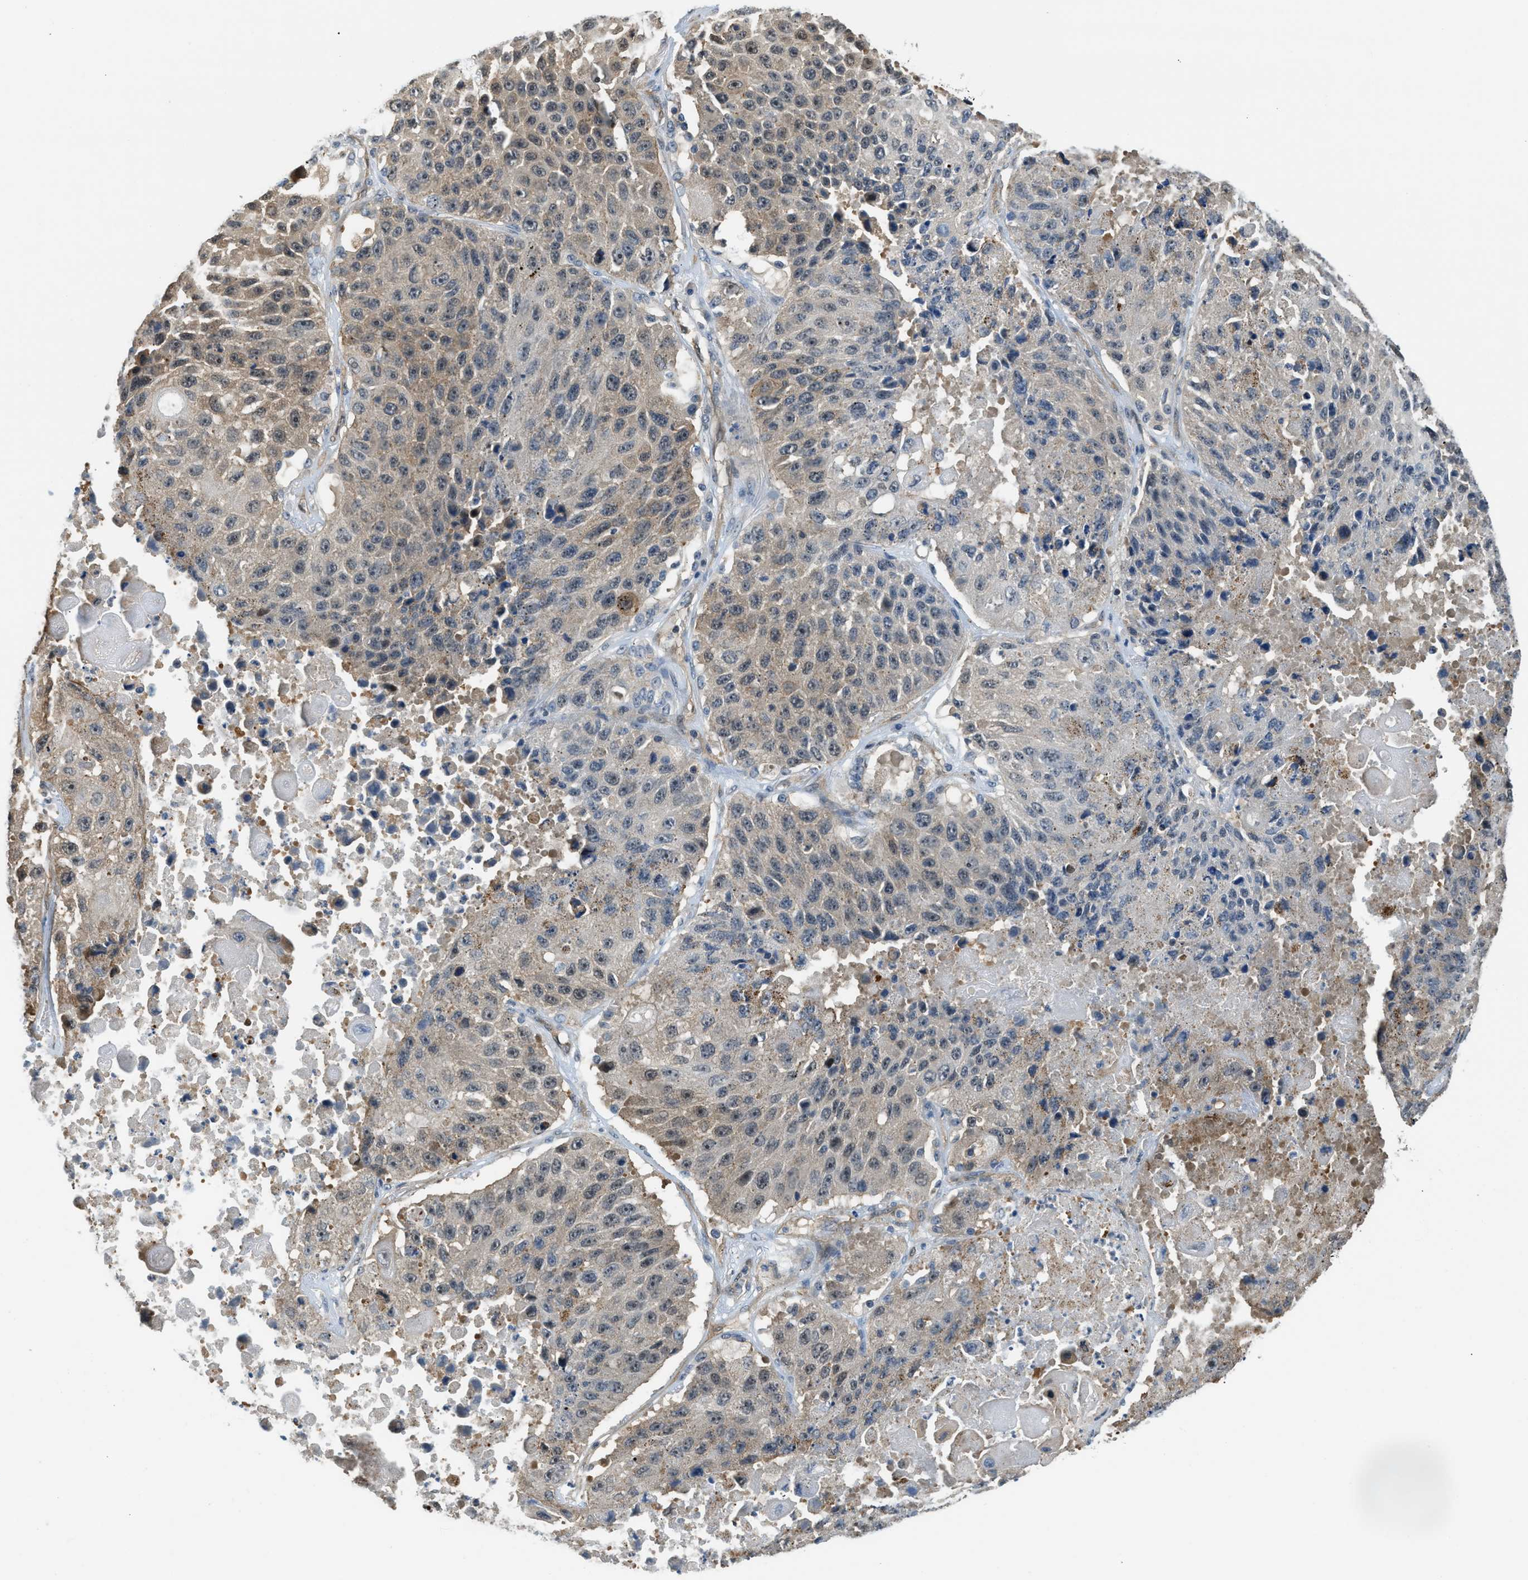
{"staining": {"intensity": "weak", "quantity": "<25%", "location": "cytoplasmic/membranous"}, "tissue": "lung cancer", "cell_type": "Tumor cells", "image_type": "cancer", "snomed": [{"axis": "morphology", "description": "Squamous cell carcinoma, NOS"}, {"axis": "topography", "description": "Lung"}], "caption": "A photomicrograph of squamous cell carcinoma (lung) stained for a protein displays no brown staining in tumor cells.", "gene": "CBLB", "patient": {"sex": "male", "age": 61}}